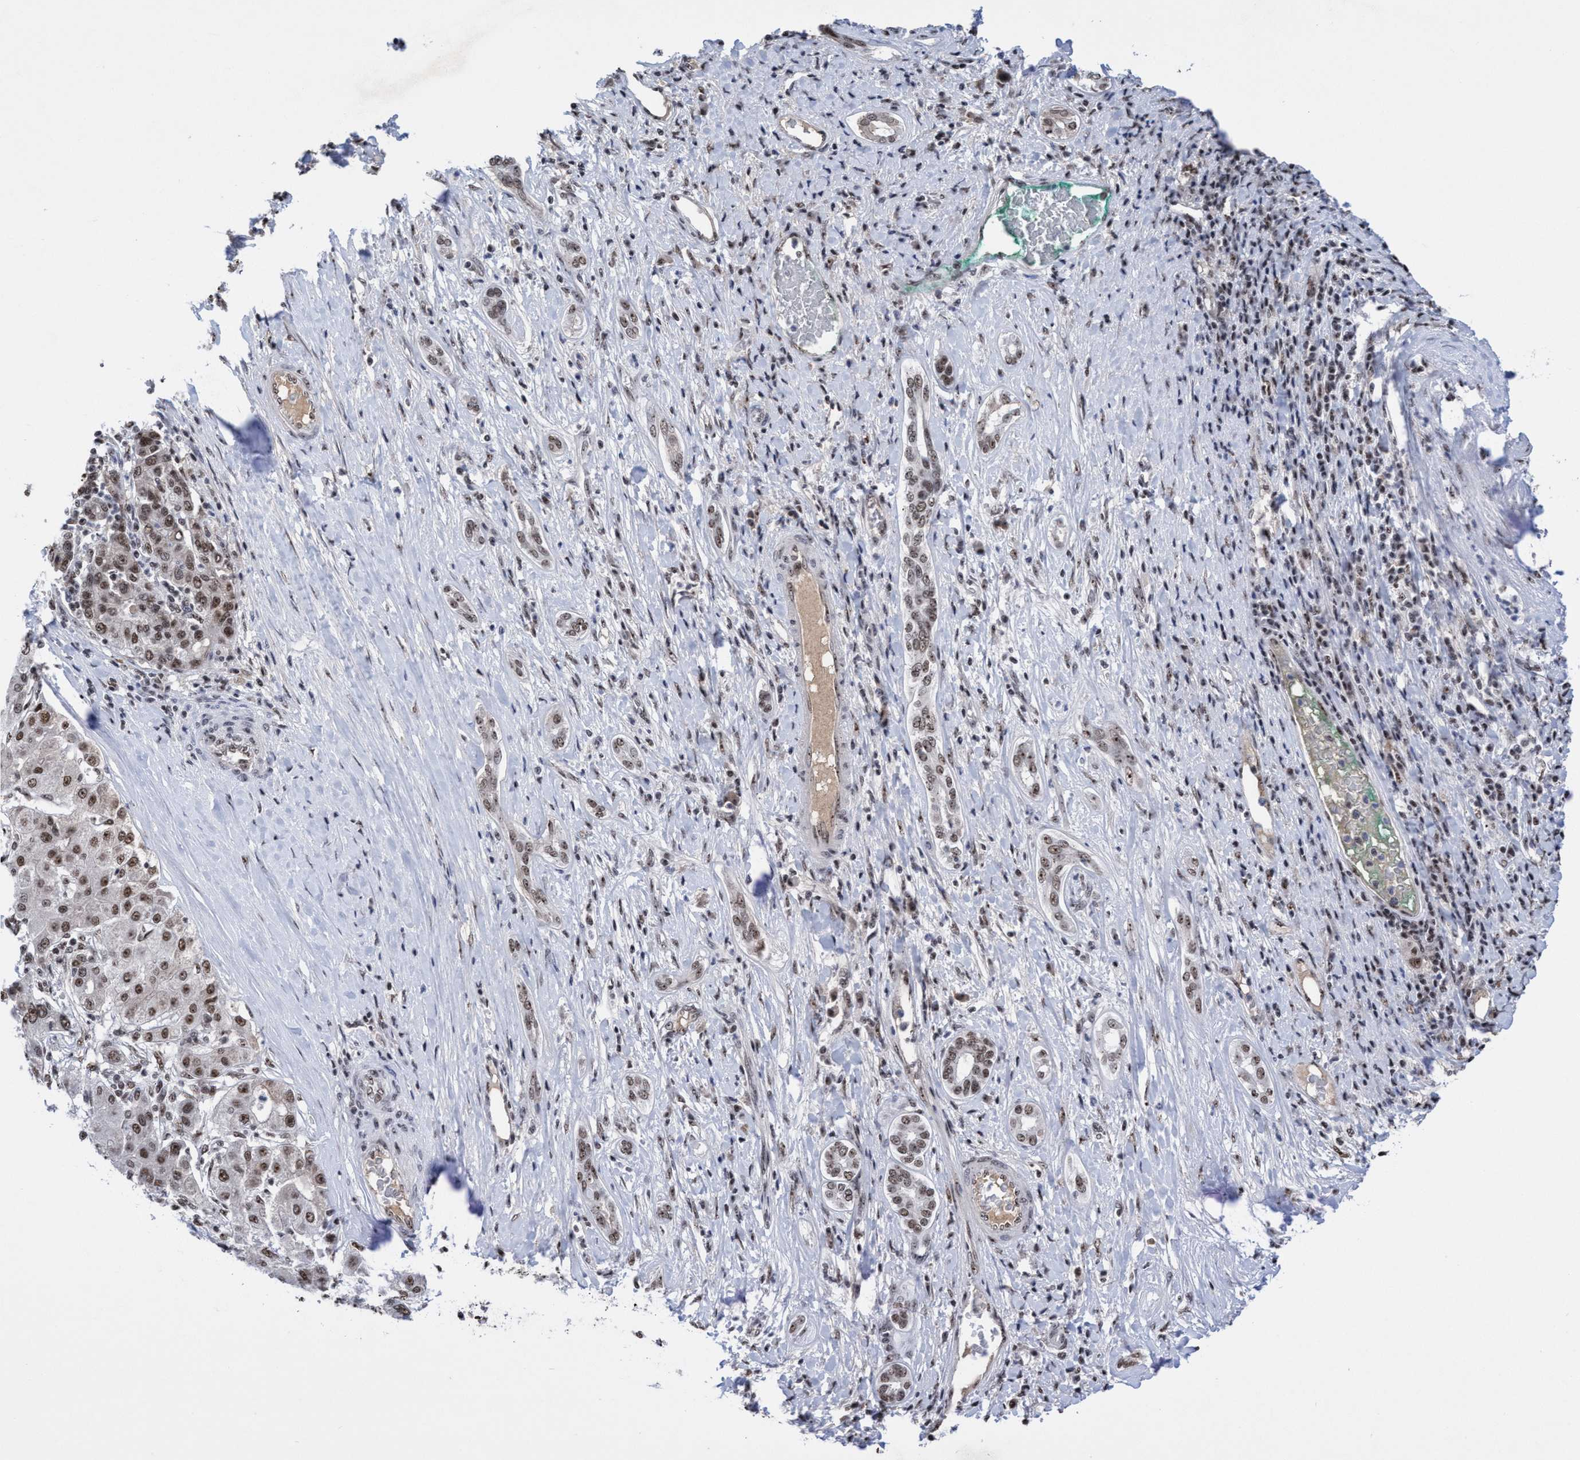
{"staining": {"intensity": "weak", "quantity": ">75%", "location": "nuclear"}, "tissue": "liver cancer", "cell_type": "Tumor cells", "image_type": "cancer", "snomed": [{"axis": "morphology", "description": "Carcinoma, Hepatocellular, NOS"}, {"axis": "topography", "description": "Liver"}], "caption": "Immunohistochemistry histopathology image of neoplastic tissue: liver hepatocellular carcinoma stained using IHC displays low levels of weak protein expression localized specifically in the nuclear of tumor cells, appearing as a nuclear brown color.", "gene": "EFCAB10", "patient": {"sex": "male", "age": 65}}